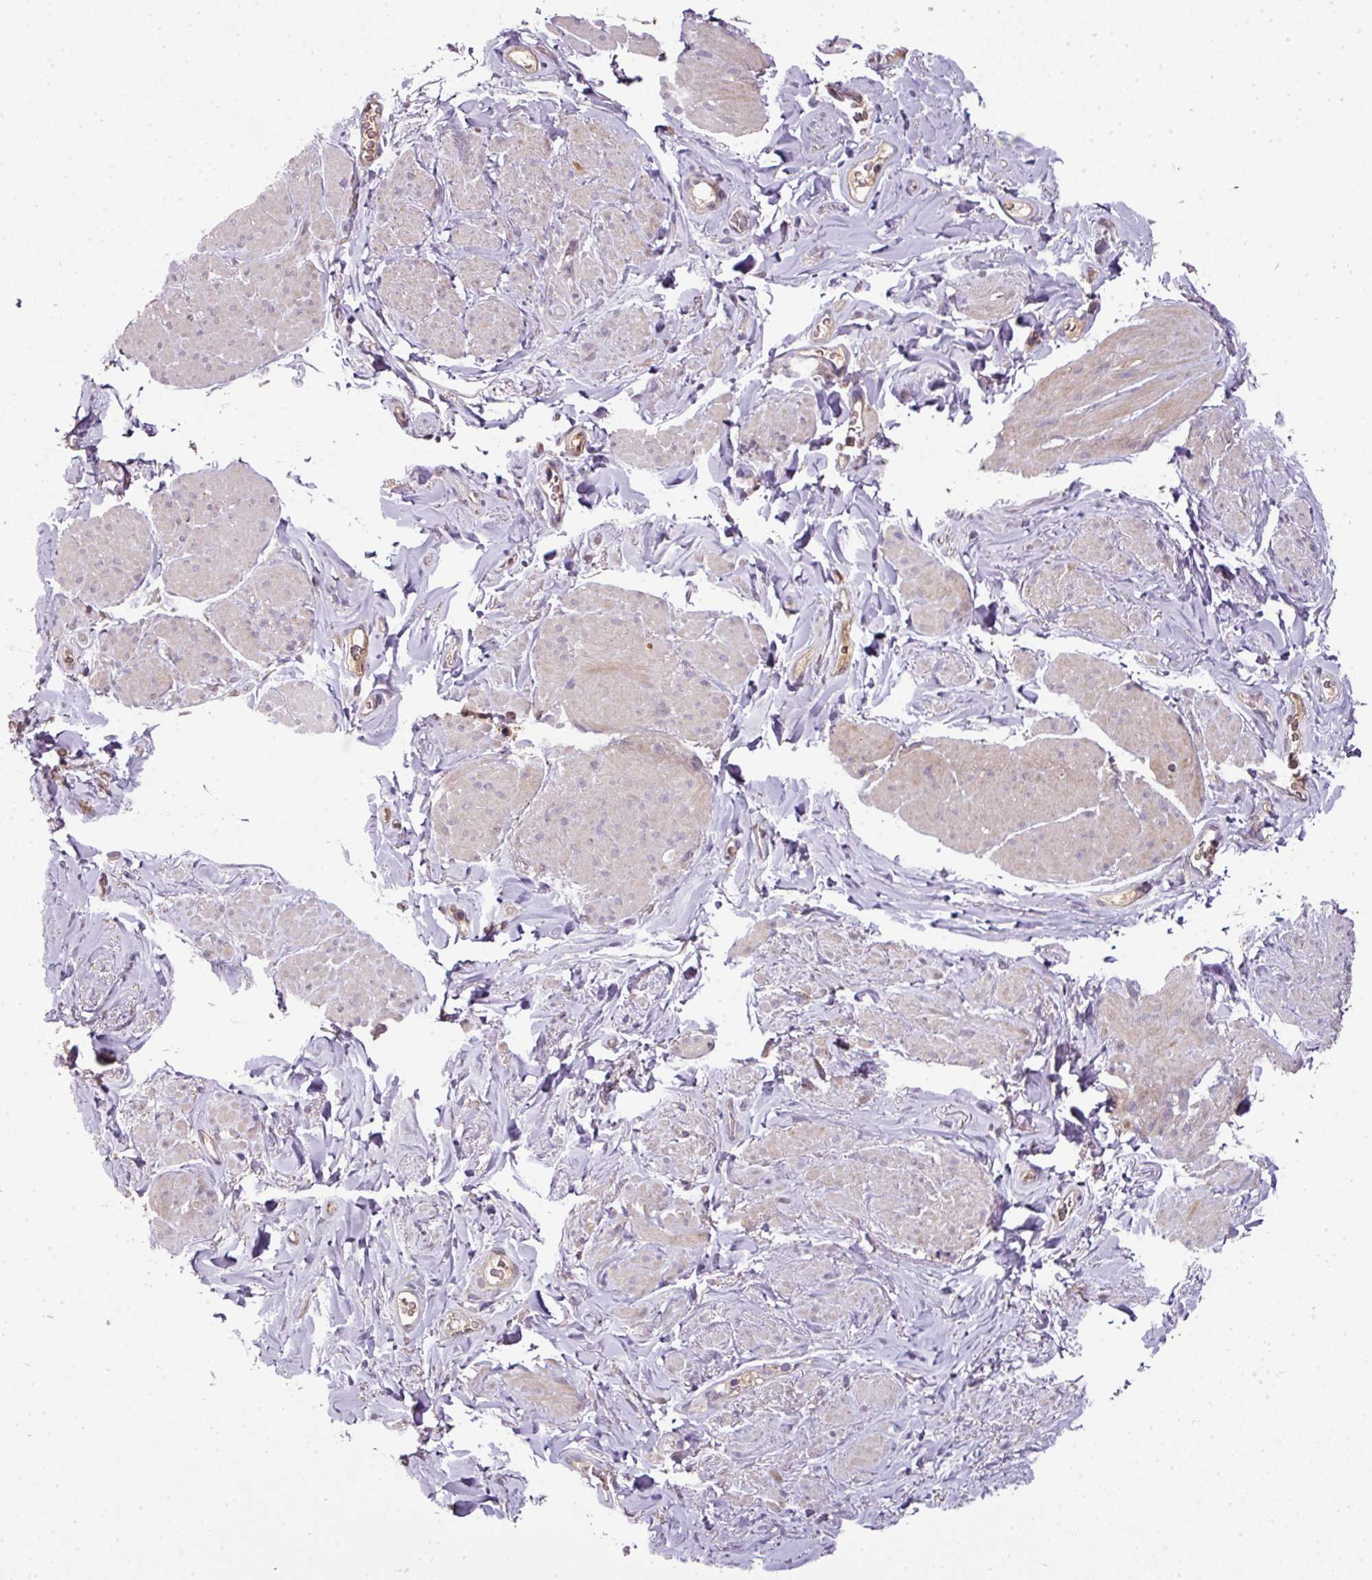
{"staining": {"intensity": "moderate", "quantity": "<25%", "location": "cytoplasmic/membranous"}, "tissue": "smooth muscle", "cell_type": "Smooth muscle cells", "image_type": "normal", "snomed": [{"axis": "morphology", "description": "Normal tissue, NOS"}, {"axis": "topography", "description": "Smooth muscle"}, {"axis": "topography", "description": "Peripheral nerve tissue"}], "caption": "This image displays immunohistochemistry staining of benign human smooth muscle, with low moderate cytoplasmic/membranous expression in about <25% of smooth muscle cells.", "gene": "SPCS3", "patient": {"sex": "male", "age": 69}}